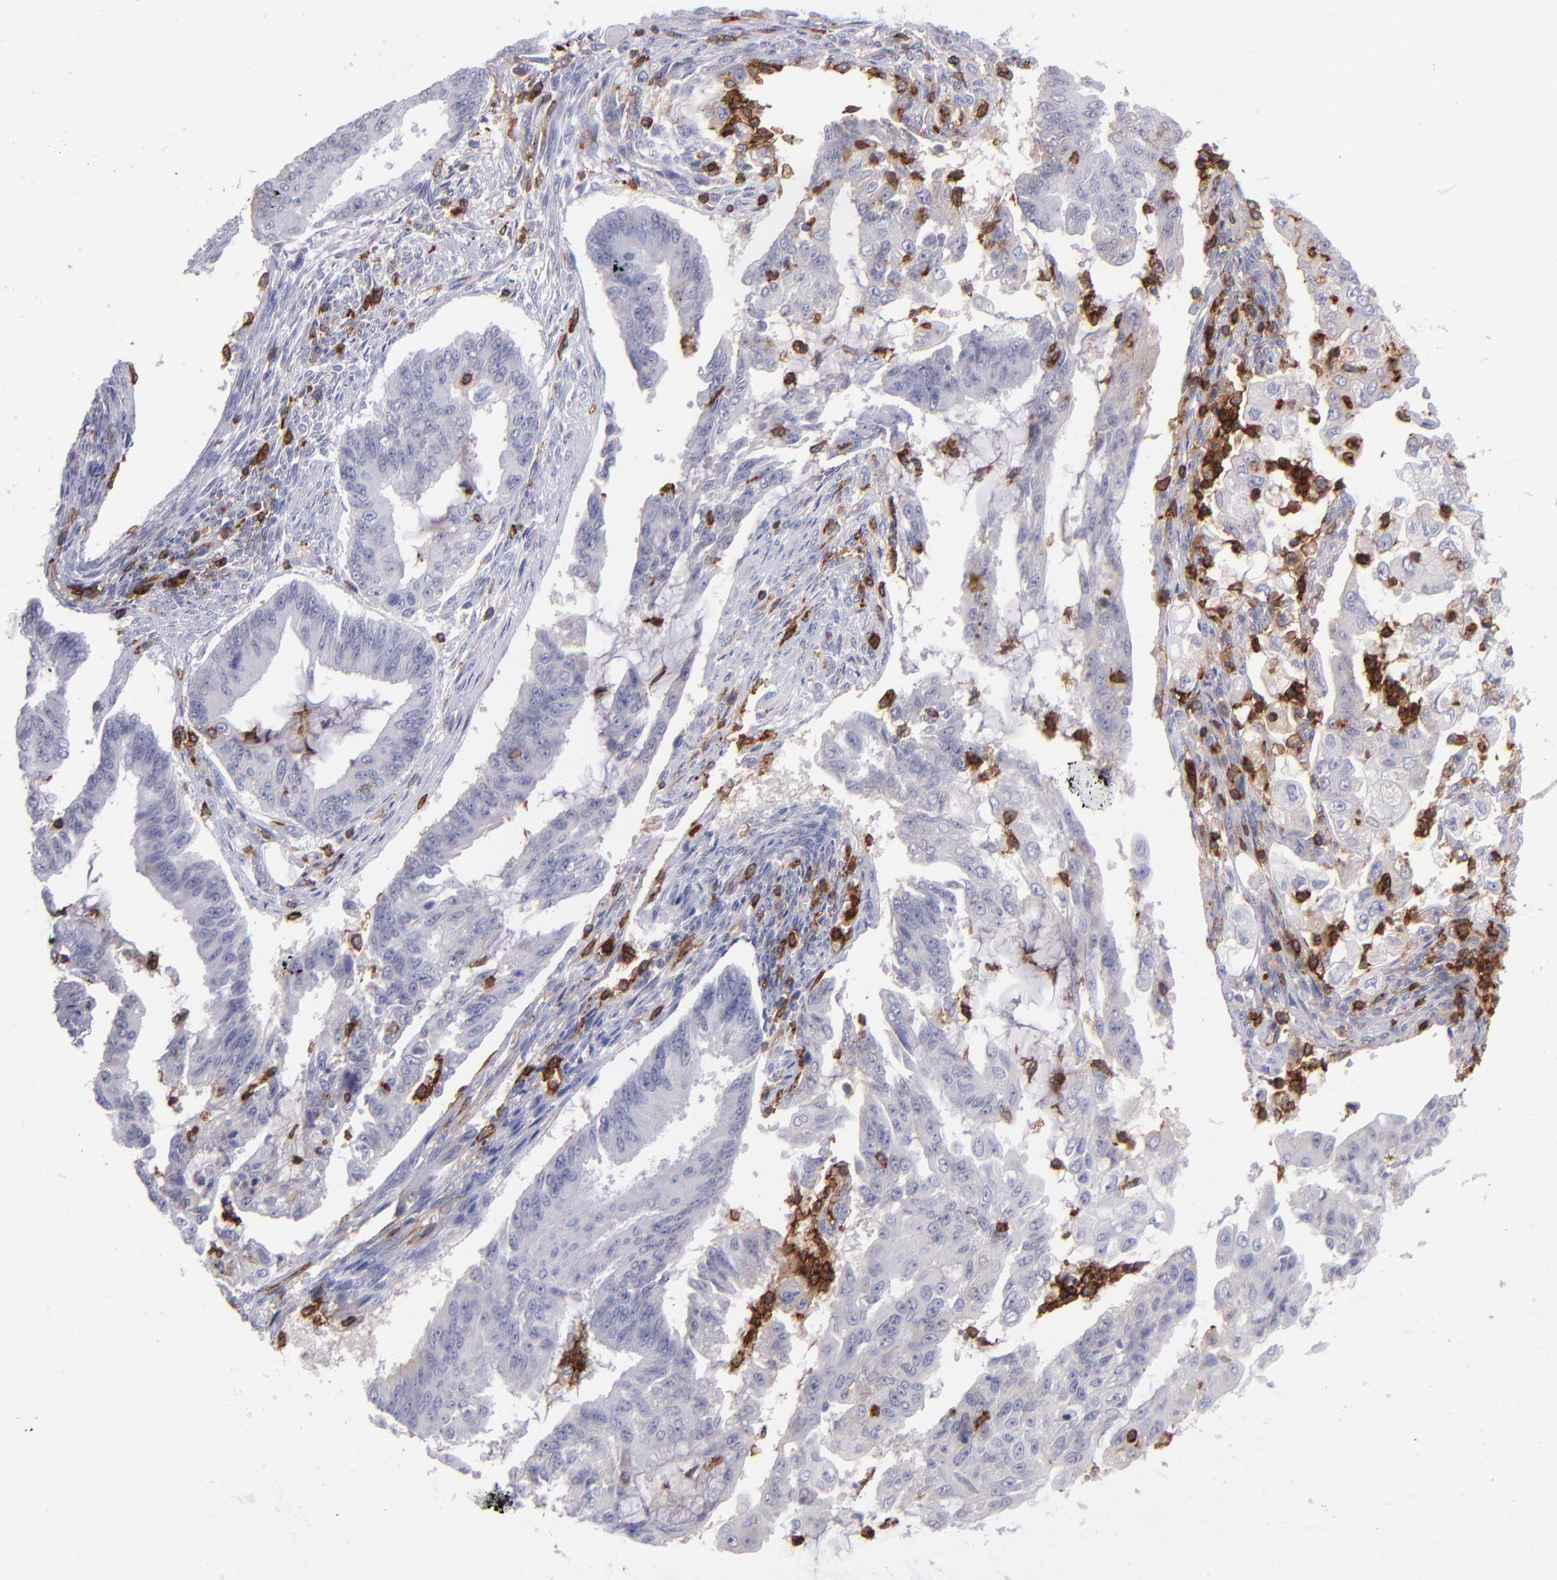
{"staining": {"intensity": "negative", "quantity": "none", "location": "none"}, "tissue": "endometrial cancer", "cell_type": "Tumor cells", "image_type": "cancer", "snomed": [{"axis": "morphology", "description": "Adenocarcinoma, NOS"}, {"axis": "topography", "description": "Endometrium"}], "caption": "Immunohistochemistry of endometrial cancer demonstrates no positivity in tumor cells. The staining was performed using DAB (3,3'-diaminobenzidine) to visualize the protein expression in brown, while the nuclei were stained in blue with hematoxylin (Magnification: 20x).", "gene": "ICAM3", "patient": {"sex": "female", "age": 75}}